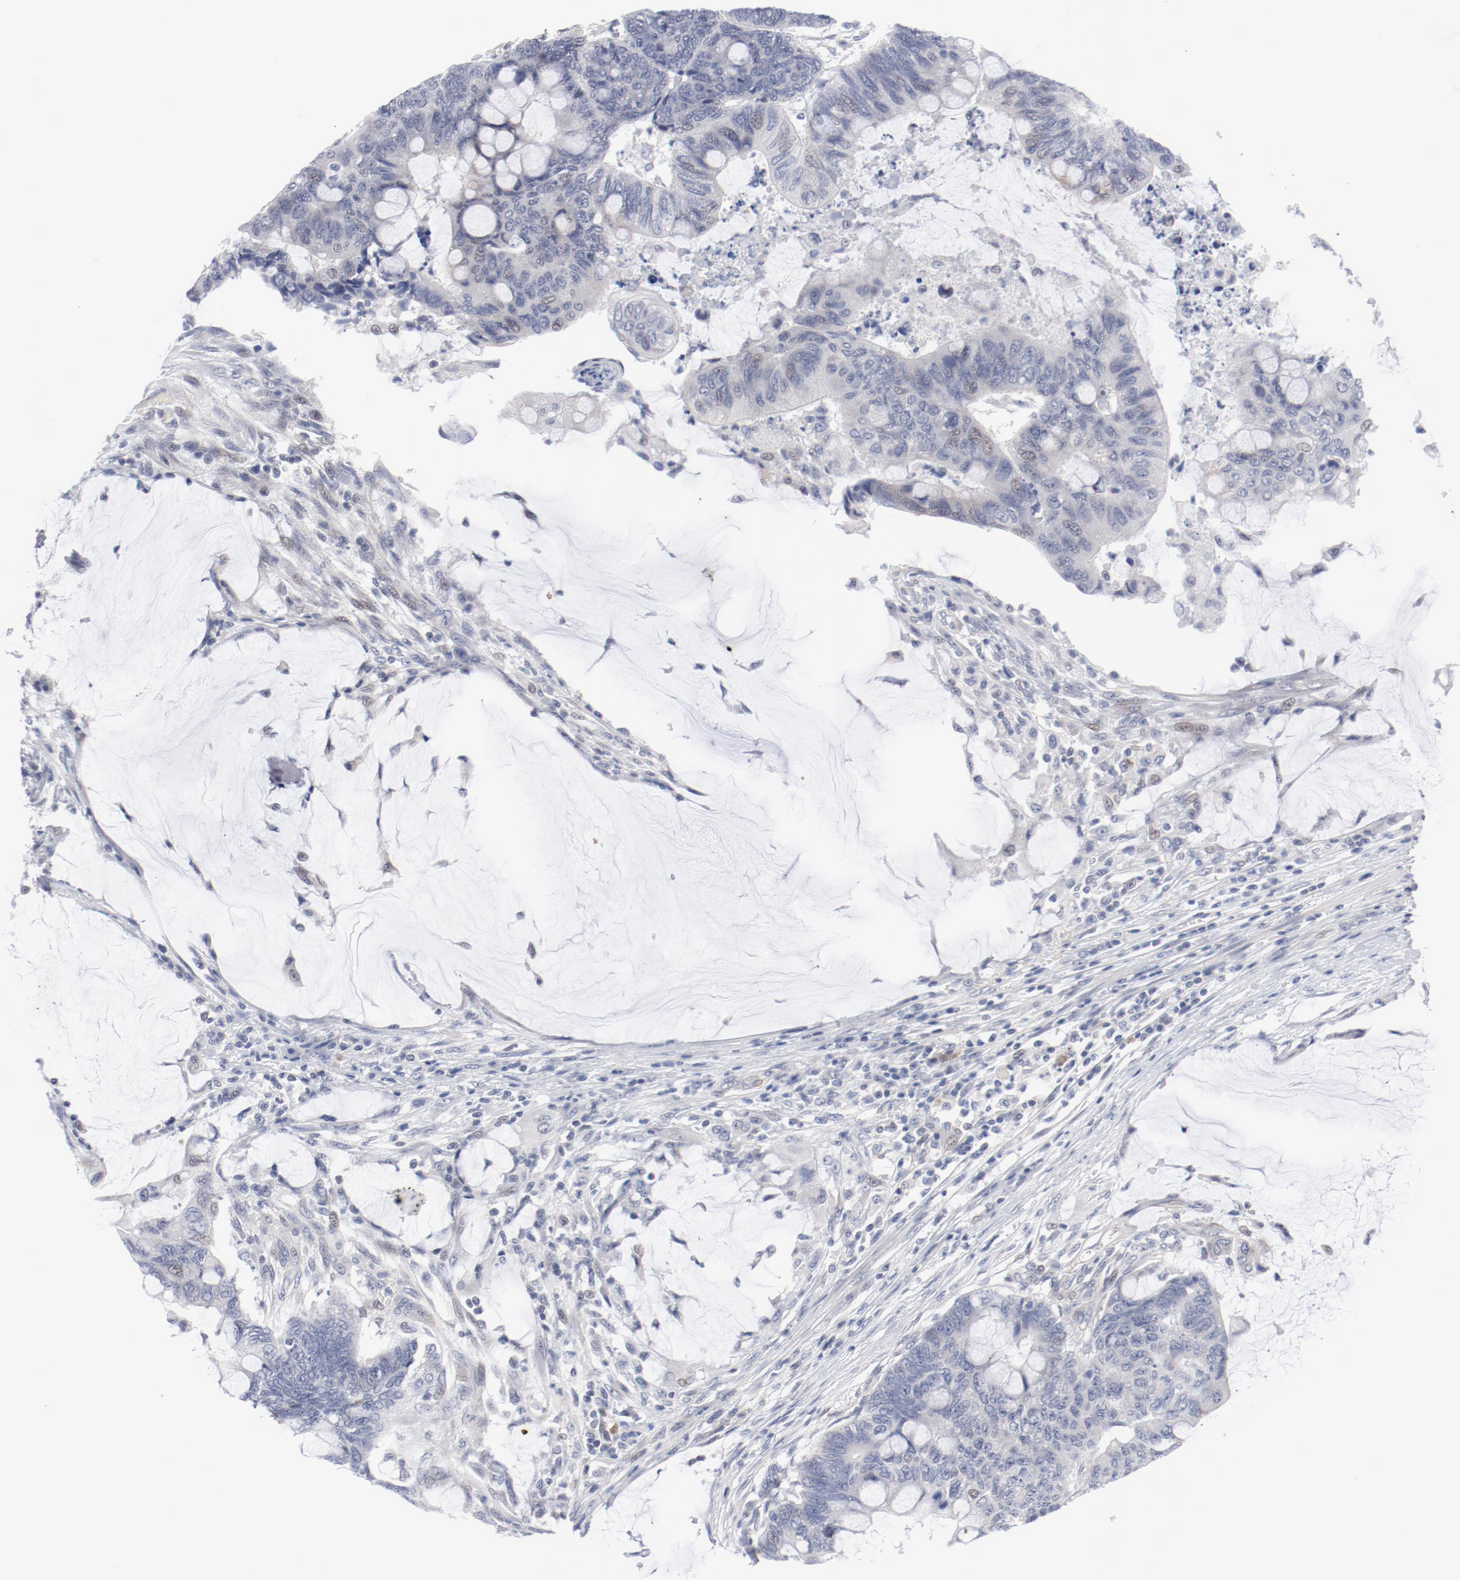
{"staining": {"intensity": "negative", "quantity": "none", "location": "none"}, "tissue": "colorectal cancer", "cell_type": "Tumor cells", "image_type": "cancer", "snomed": [{"axis": "morphology", "description": "Normal tissue, NOS"}, {"axis": "morphology", "description": "Adenocarcinoma, NOS"}, {"axis": "topography", "description": "Rectum"}], "caption": "An image of human adenocarcinoma (colorectal) is negative for staining in tumor cells.", "gene": "KCNK13", "patient": {"sex": "male", "age": 92}}